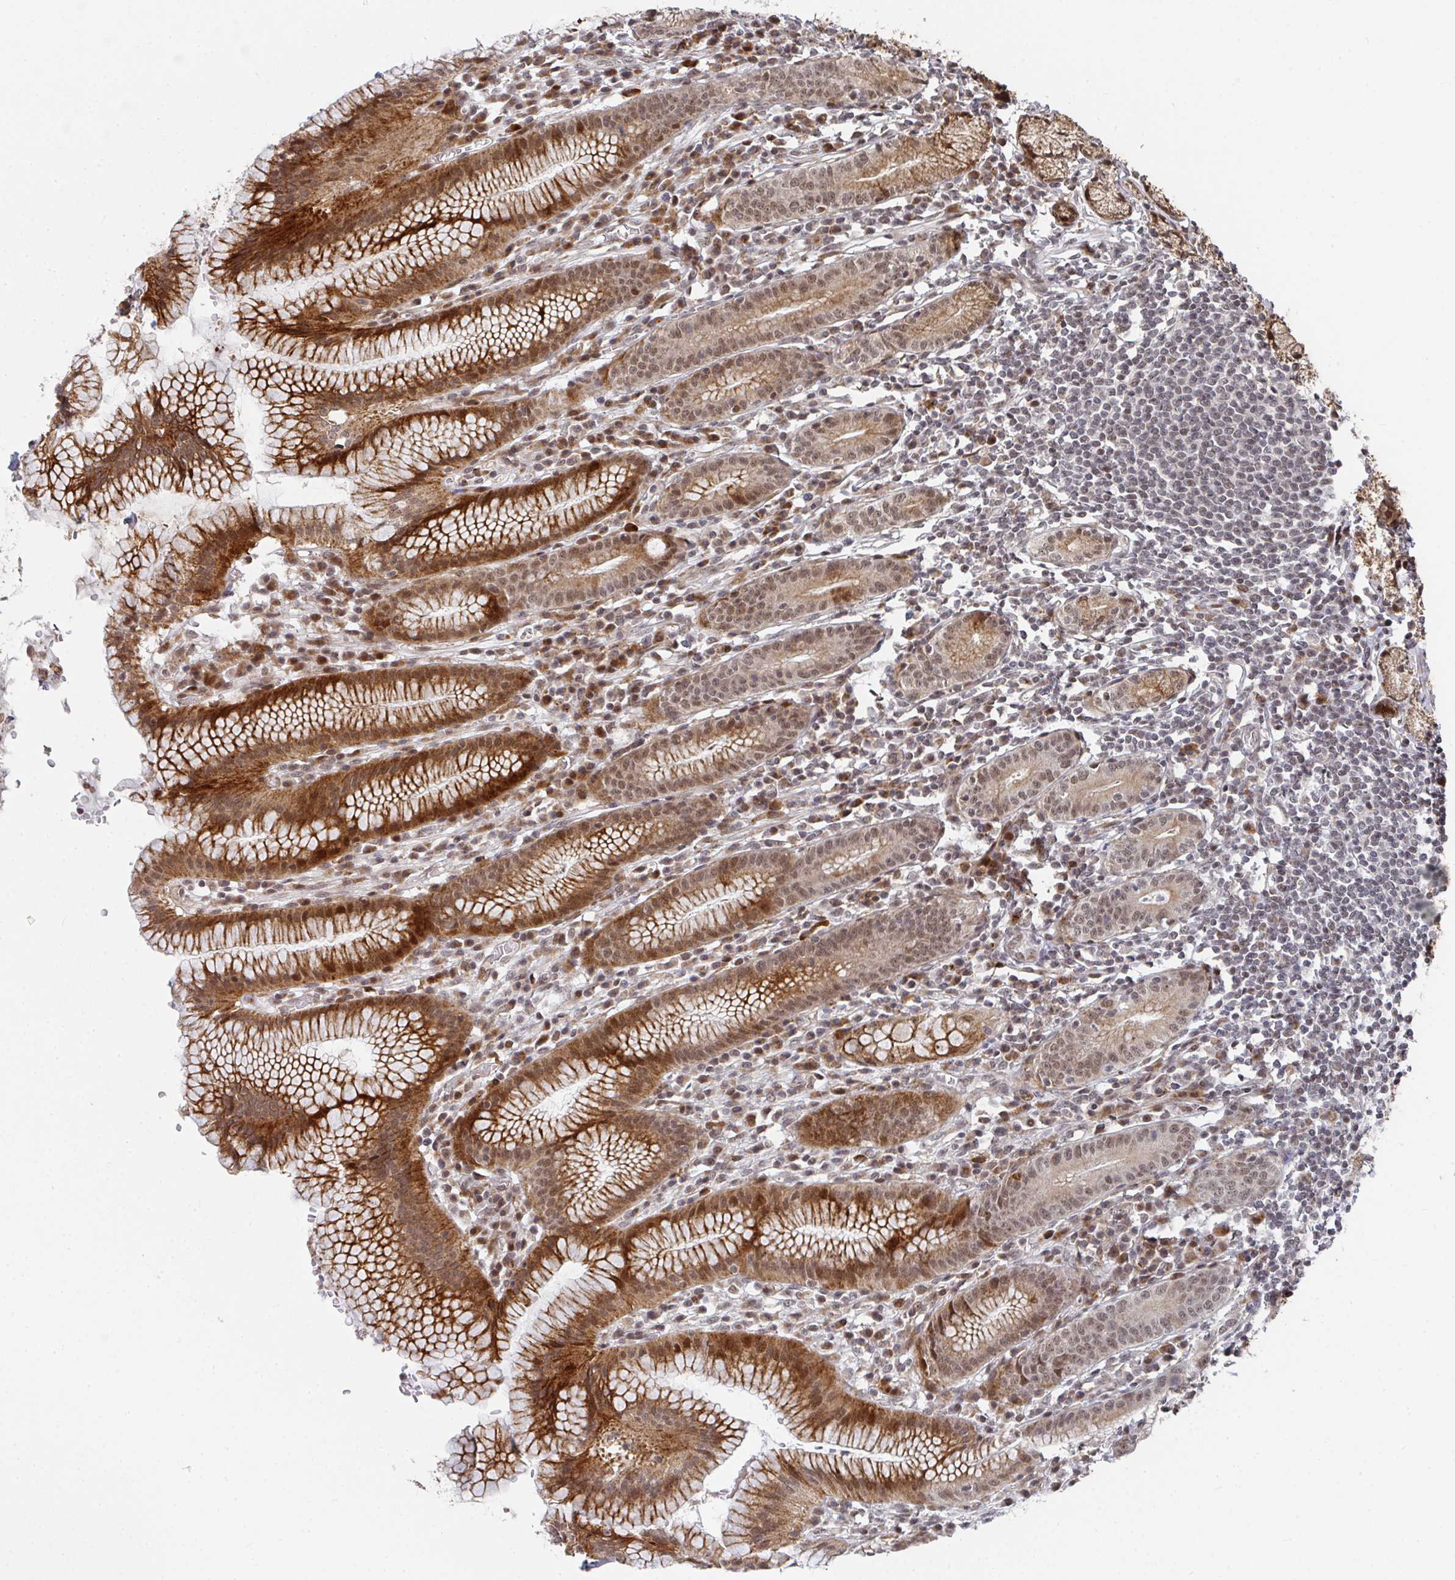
{"staining": {"intensity": "strong", "quantity": ">75%", "location": "cytoplasmic/membranous,nuclear"}, "tissue": "stomach", "cell_type": "Glandular cells", "image_type": "normal", "snomed": [{"axis": "morphology", "description": "Normal tissue, NOS"}, {"axis": "topography", "description": "Stomach"}], "caption": "This image reveals immunohistochemistry (IHC) staining of unremarkable human stomach, with high strong cytoplasmic/membranous,nuclear staining in approximately >75% of glandular cells.", "gene": "RBBP5", "patient": {"sex": "male", "age": 55}}